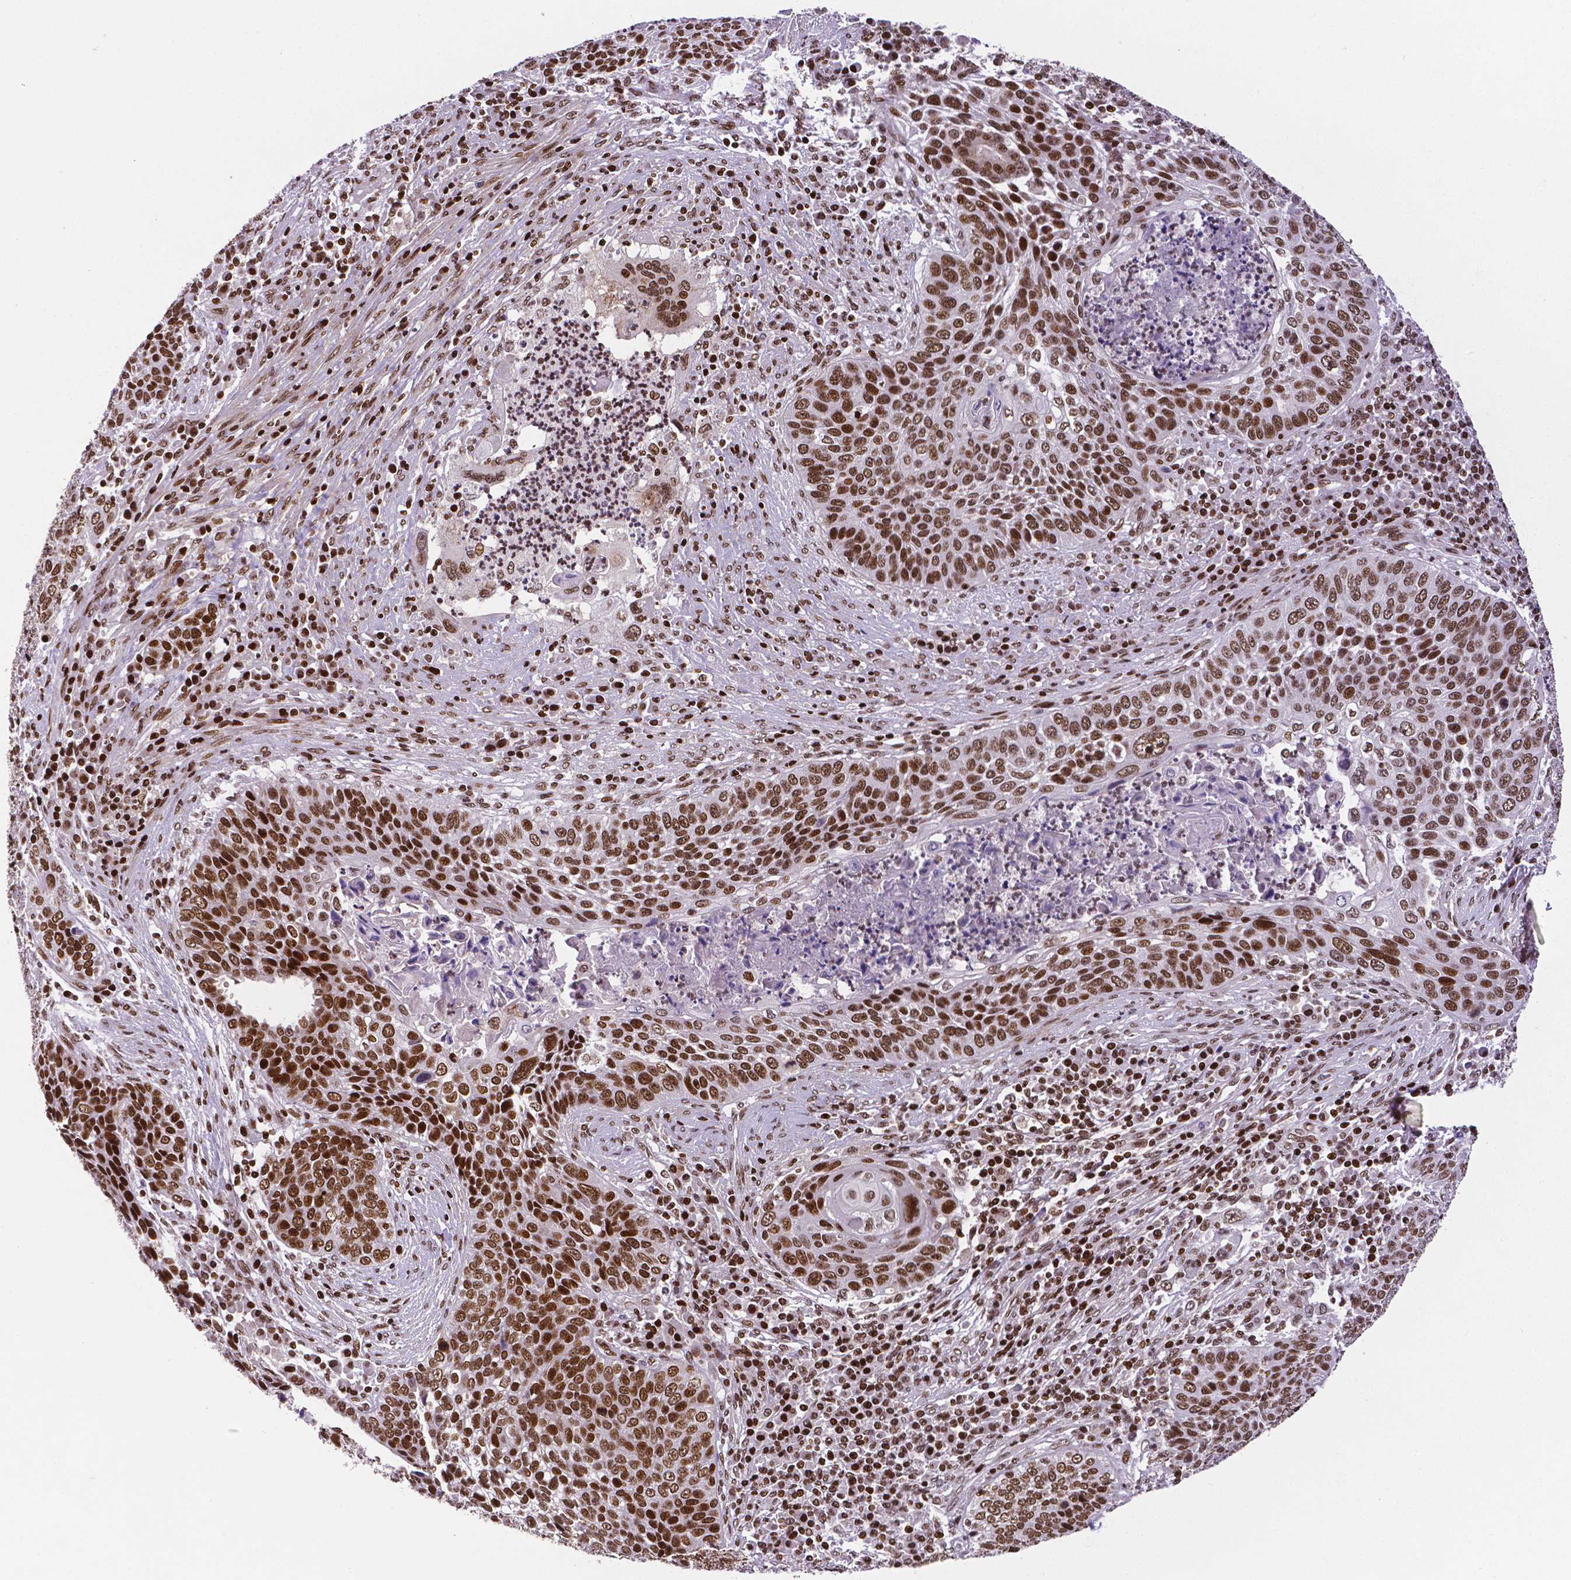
{"staining": {"intensity": "moderate", "quantity": ">75%", "location": "nuclear"}, "tissue": "lung cancer", "cell_type": "Tumor cells", "image_type": "cancer", "snomed": [{"axis": "morphology", "description": "Squamous cell carcinoma, NOS"}, {"axis": "morphology", "description": "Squamous cell carcinoma, metastatic, NOS"}, {"axis": "topography", "description": "Lung"}, {"axis": "topography", "description": "Pleura, NOS"}], "caption": "Tumor cells reveal moderate nuclear staining in about >75% of cells in lung cancer (squamous cell carcinoma). The staining was performed using DAB to visualize the protein expression in brown, while the nuclei were stained in blue with hematoxylin (Magnification: 20x).", "gene": "CTCF", "patient": {"sex": "male", "age": 72}}